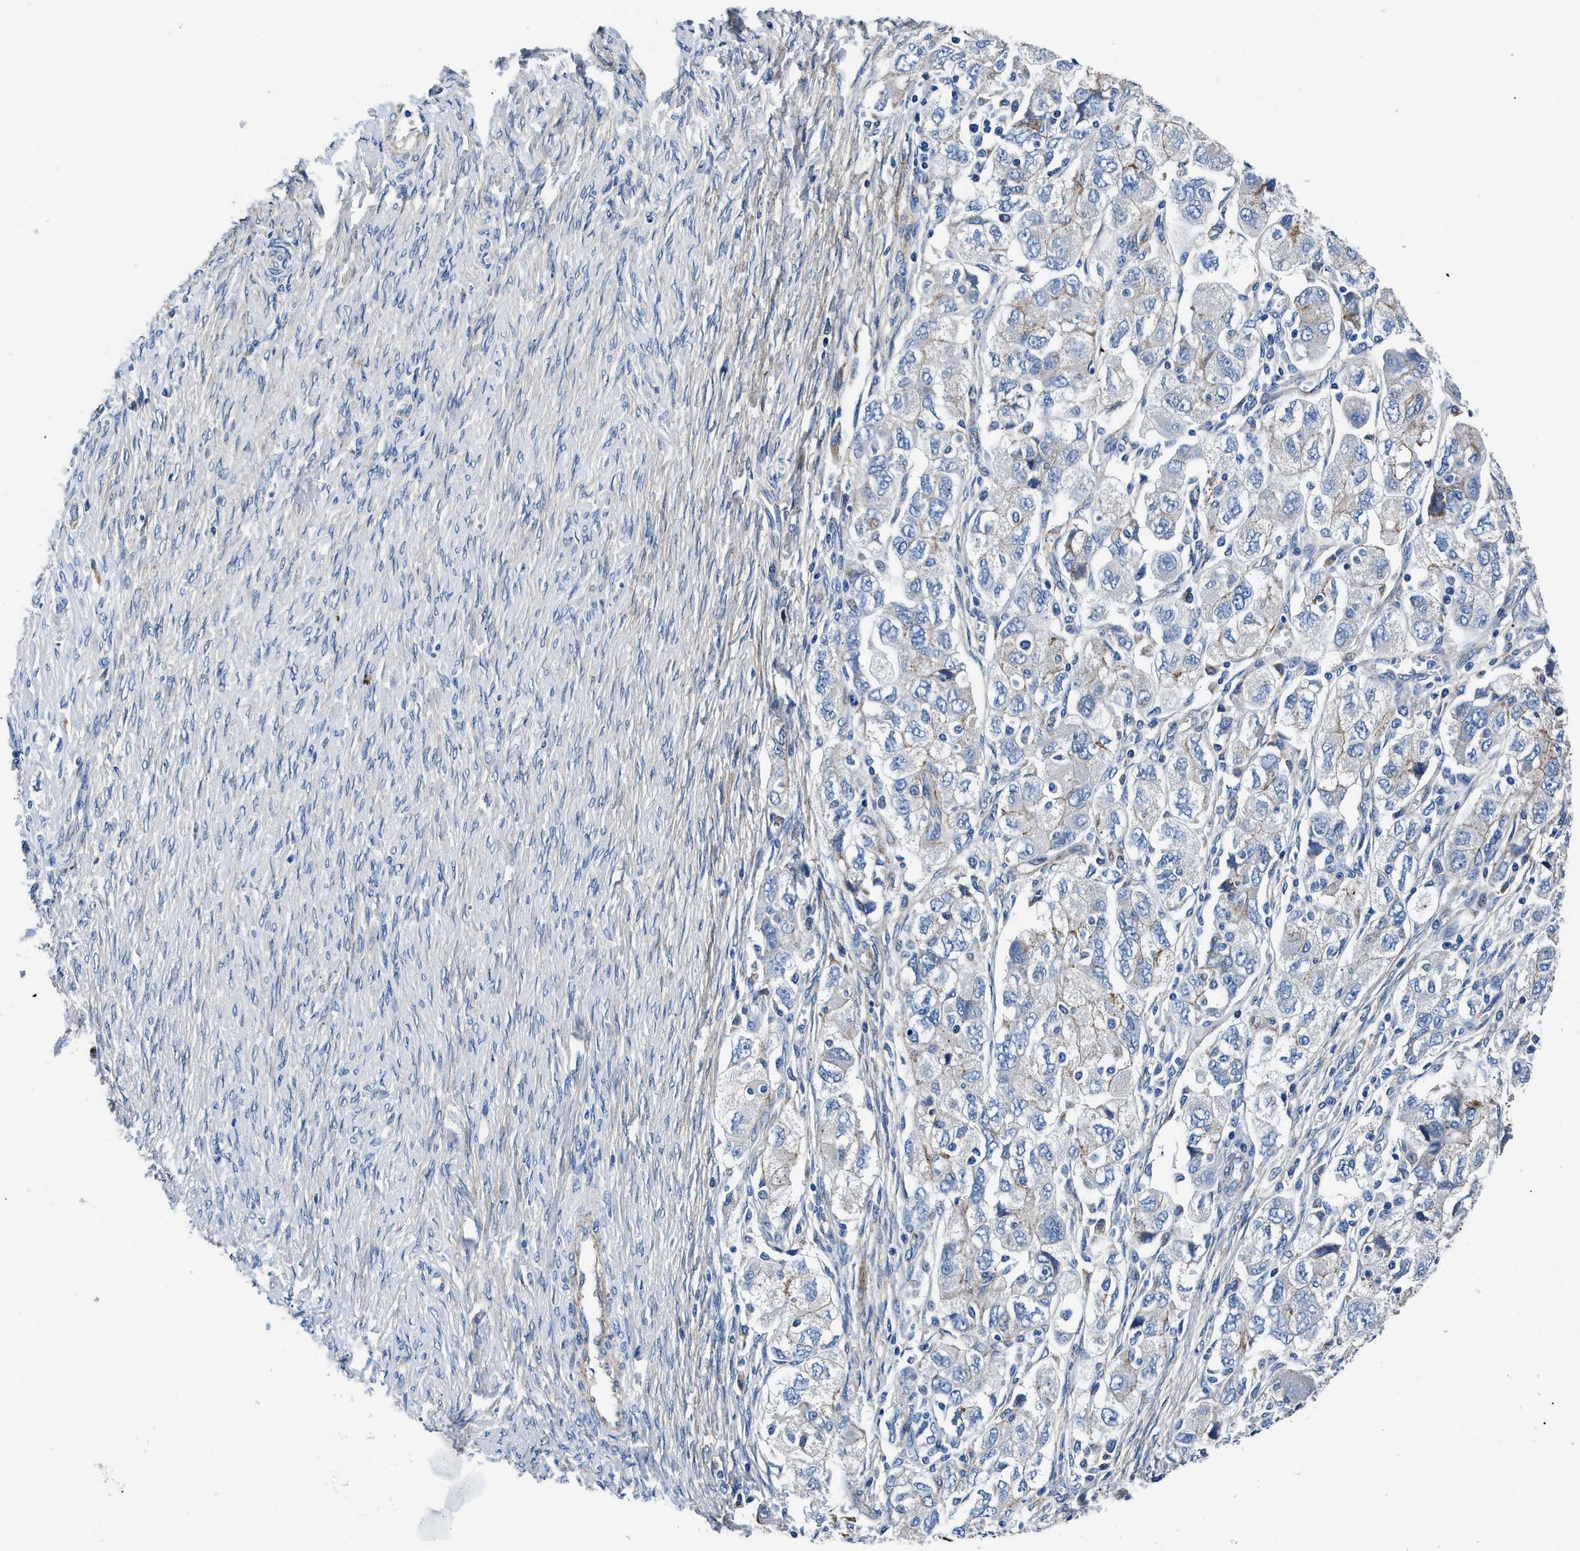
{"staining": {"intensity": "negative", "quantity": "none", "location": "none"}, "tissue": "ovarian cancer", "cell_type": "Tumor cells", "image_type": "cancer", "snomed": [{"axis": "morphology", "description": "Carcinoma, NOS"}, {"axis": "morphology", "description": "Cystadenocarcinoma, serous, NOS"}, {"axis": "topography", "description": "Ovary"}], "caption": "Tumor cells show no significant expression in ovarian serous cystadenocarcinoma.", "gene": "DAG1", "patient": {"sex": "female", "age": 69}}